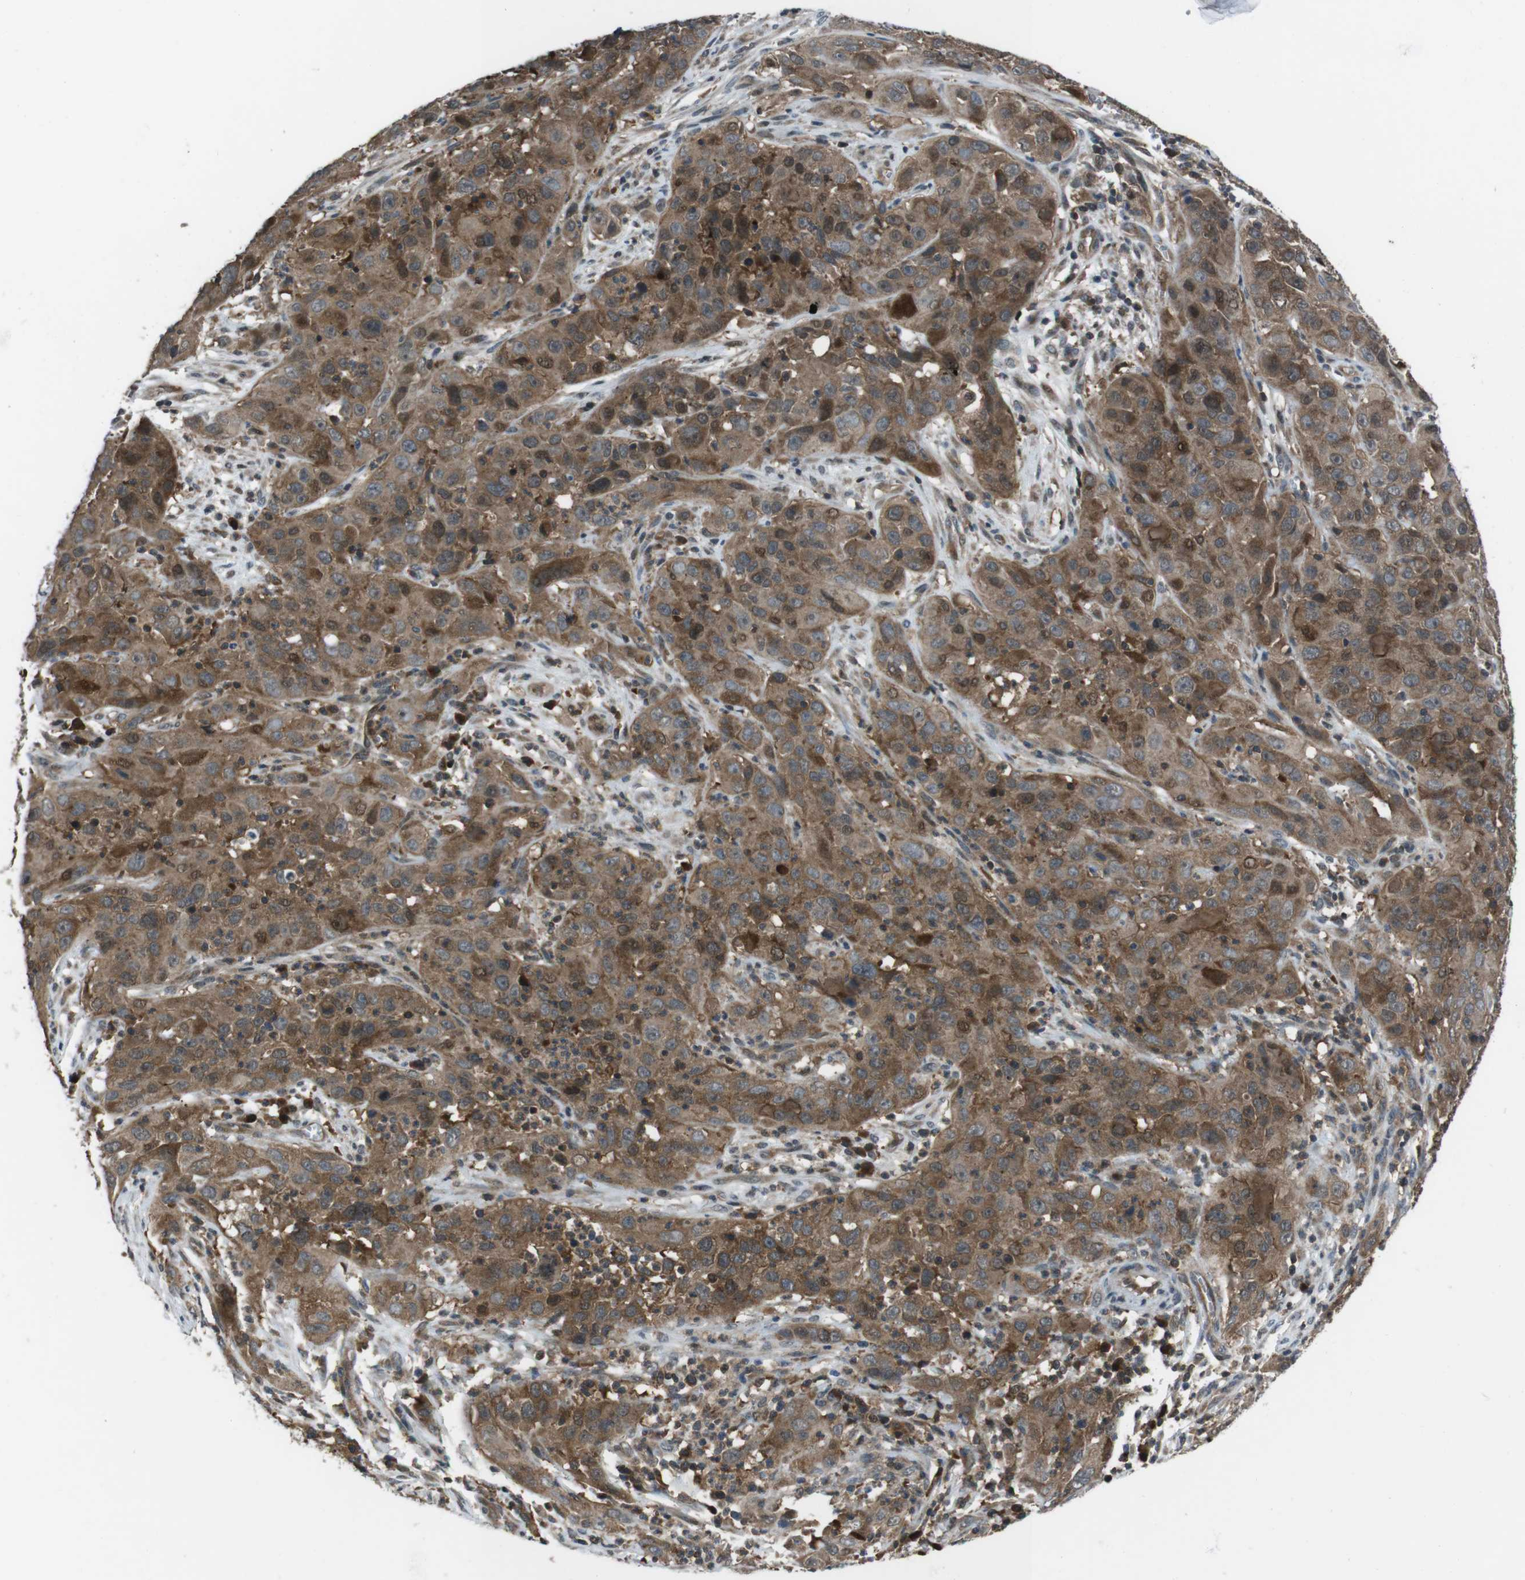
{"staining": {"intensity": "moderate", "quantity": ">75%", "location": "cytoplasmic/membranous,nuclear"}, "tissue": "cervical cancer", "cell_type": "Tumor cells", "image_type": "cancer", "snomed": [{"axis": "morphology", "description": "Squamous cell carcinoma, NOS"}, {"axis": "topography", "description": "Cervix"}], "caption": "Immunohistochemistry (DAB) staining of human cervical cancer exhibits moderate cytoplasmic/membranous and nuclear protein positivity in approximately >75% of tumor cells.", "gene": "SLC22A23", "patient": {"sex": "female", "age": 32}}